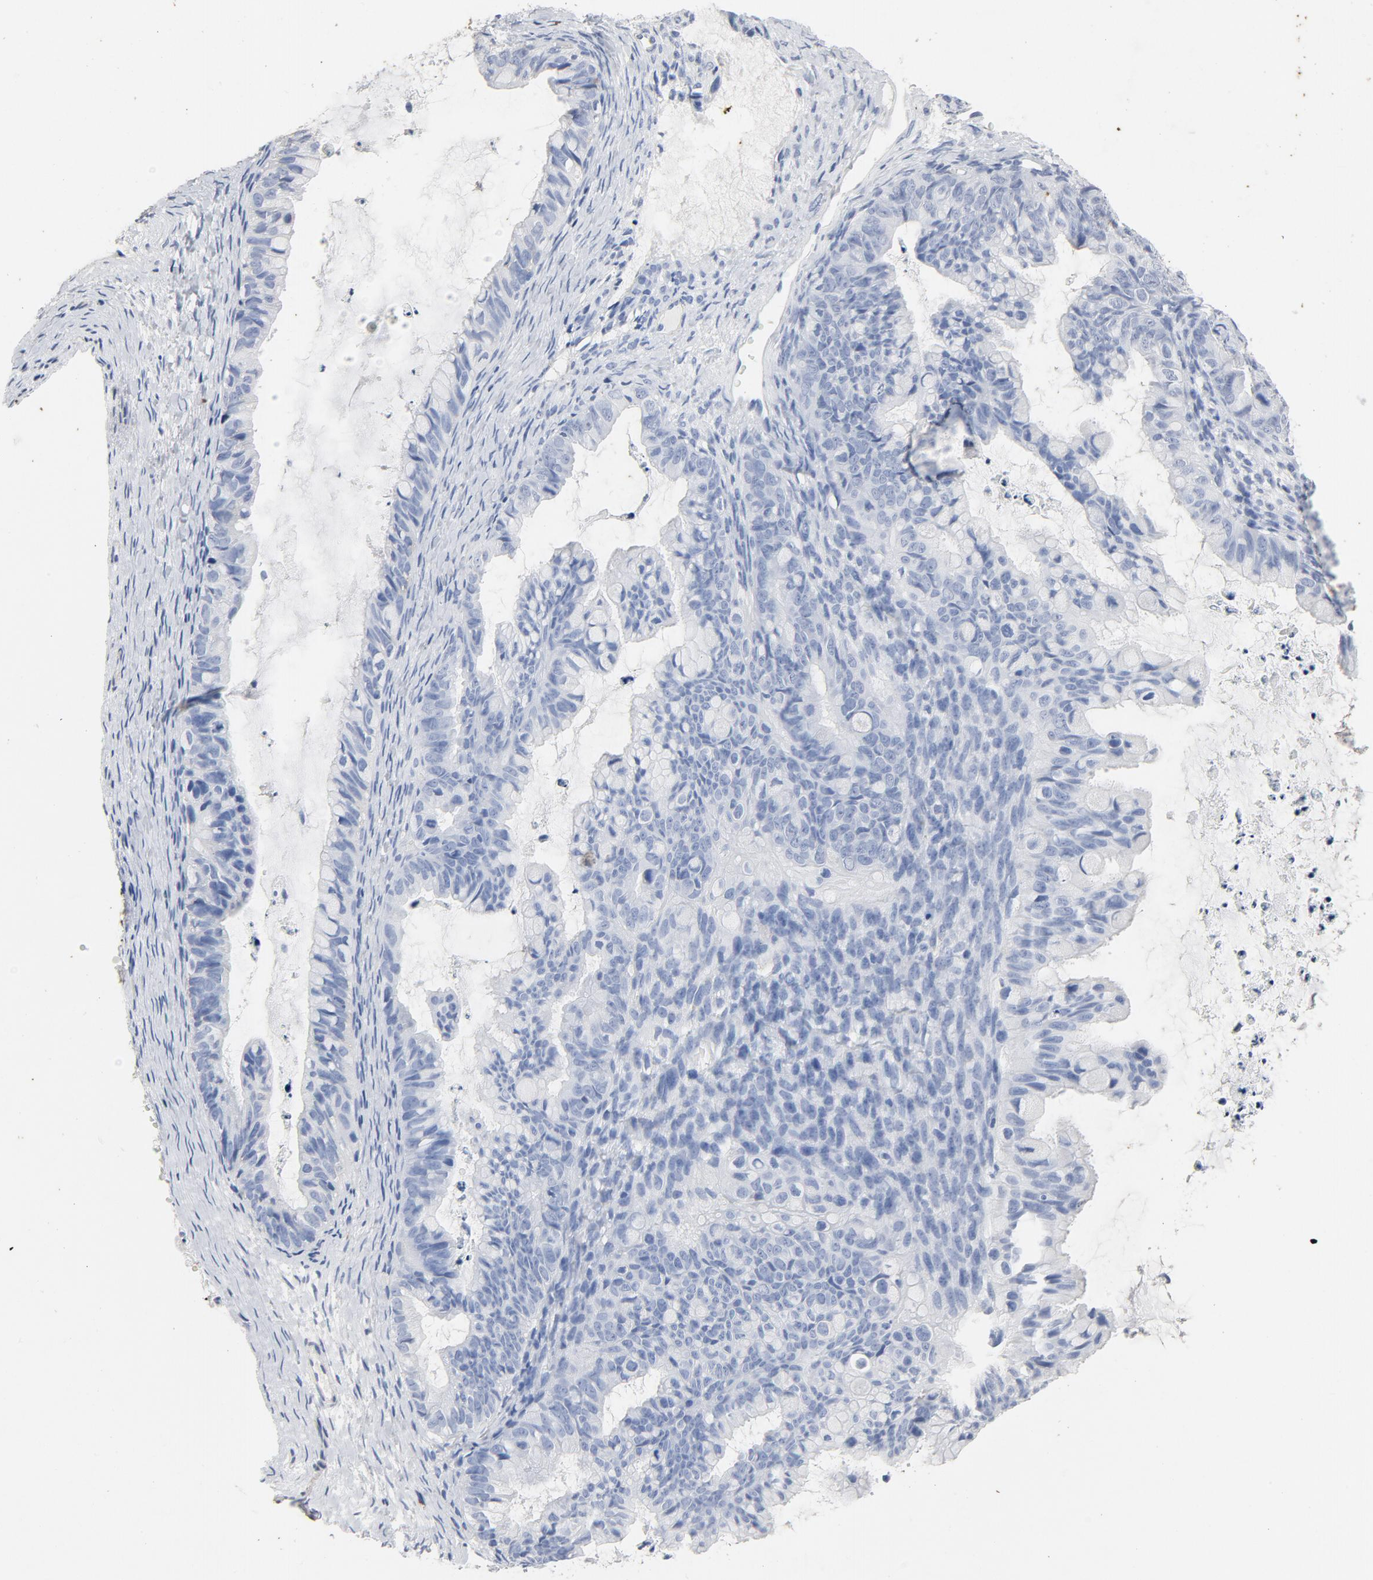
{"staining": {"intensity": "negative", "quantity": "none", "location": "none"}, "tissue": "ovarian cancer", "cell_type": "Tumor cells", "image_type": "cancer", "snomed": [{"axis": "morphology", "description": "Cystadenocarcinoma, mucinous, NOS"}, {"axis": "topography", "description": "Ovary"}], "caption": "There is no significant staining in tumor cells of ovarian cancer (mucinous cystadenocarcinoma). (DAB immunohistochemistry, high magnification).", "gene": "PTPRB", "patient": {"sex": "female", "age": 36}}